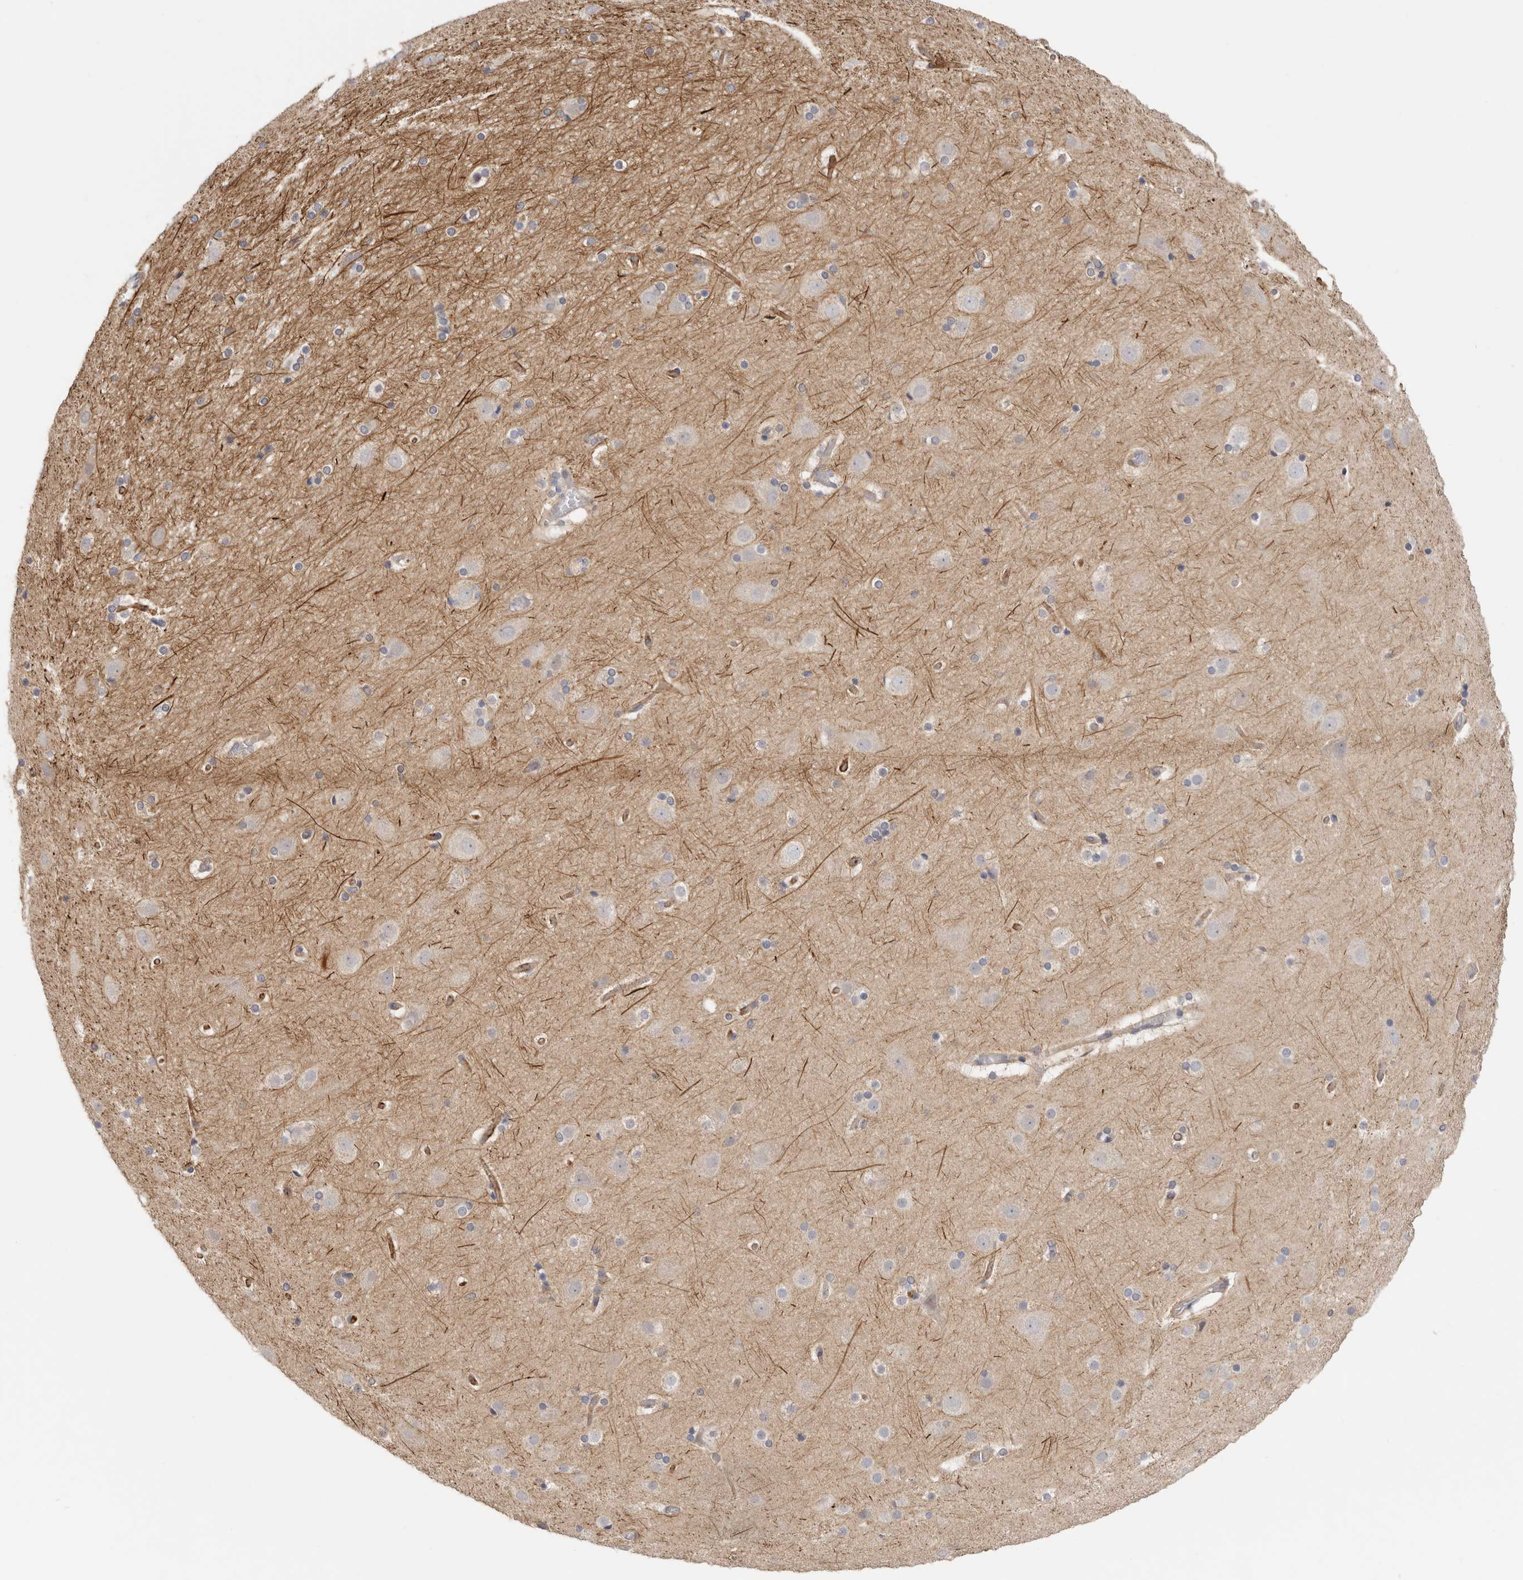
{"staining": {"intensity": "weak", "quantity": "25%-75%", "location": "cytoplasmic/membranous"}, "tissue": "cerebral cortex", "cell_type": "Endothelial cells", "image_type": "normal", "snomed": [{"axis": "morphology", "description": "Normal tissue, NOS"}, {"axis": "topography", "description": "Cerebral cortex"}], "caption": "A brown stain highlights weak cytoplasmic/membranous expression of a protein in endothelial cells of benign cerebral cortex. The staining was performed using DAB, with brown indicating positive protein expression. Nuclei are stained blue with hematoxylin.", "gene": "MSRB2", "patient": {"sex": "male", "age": 57}}